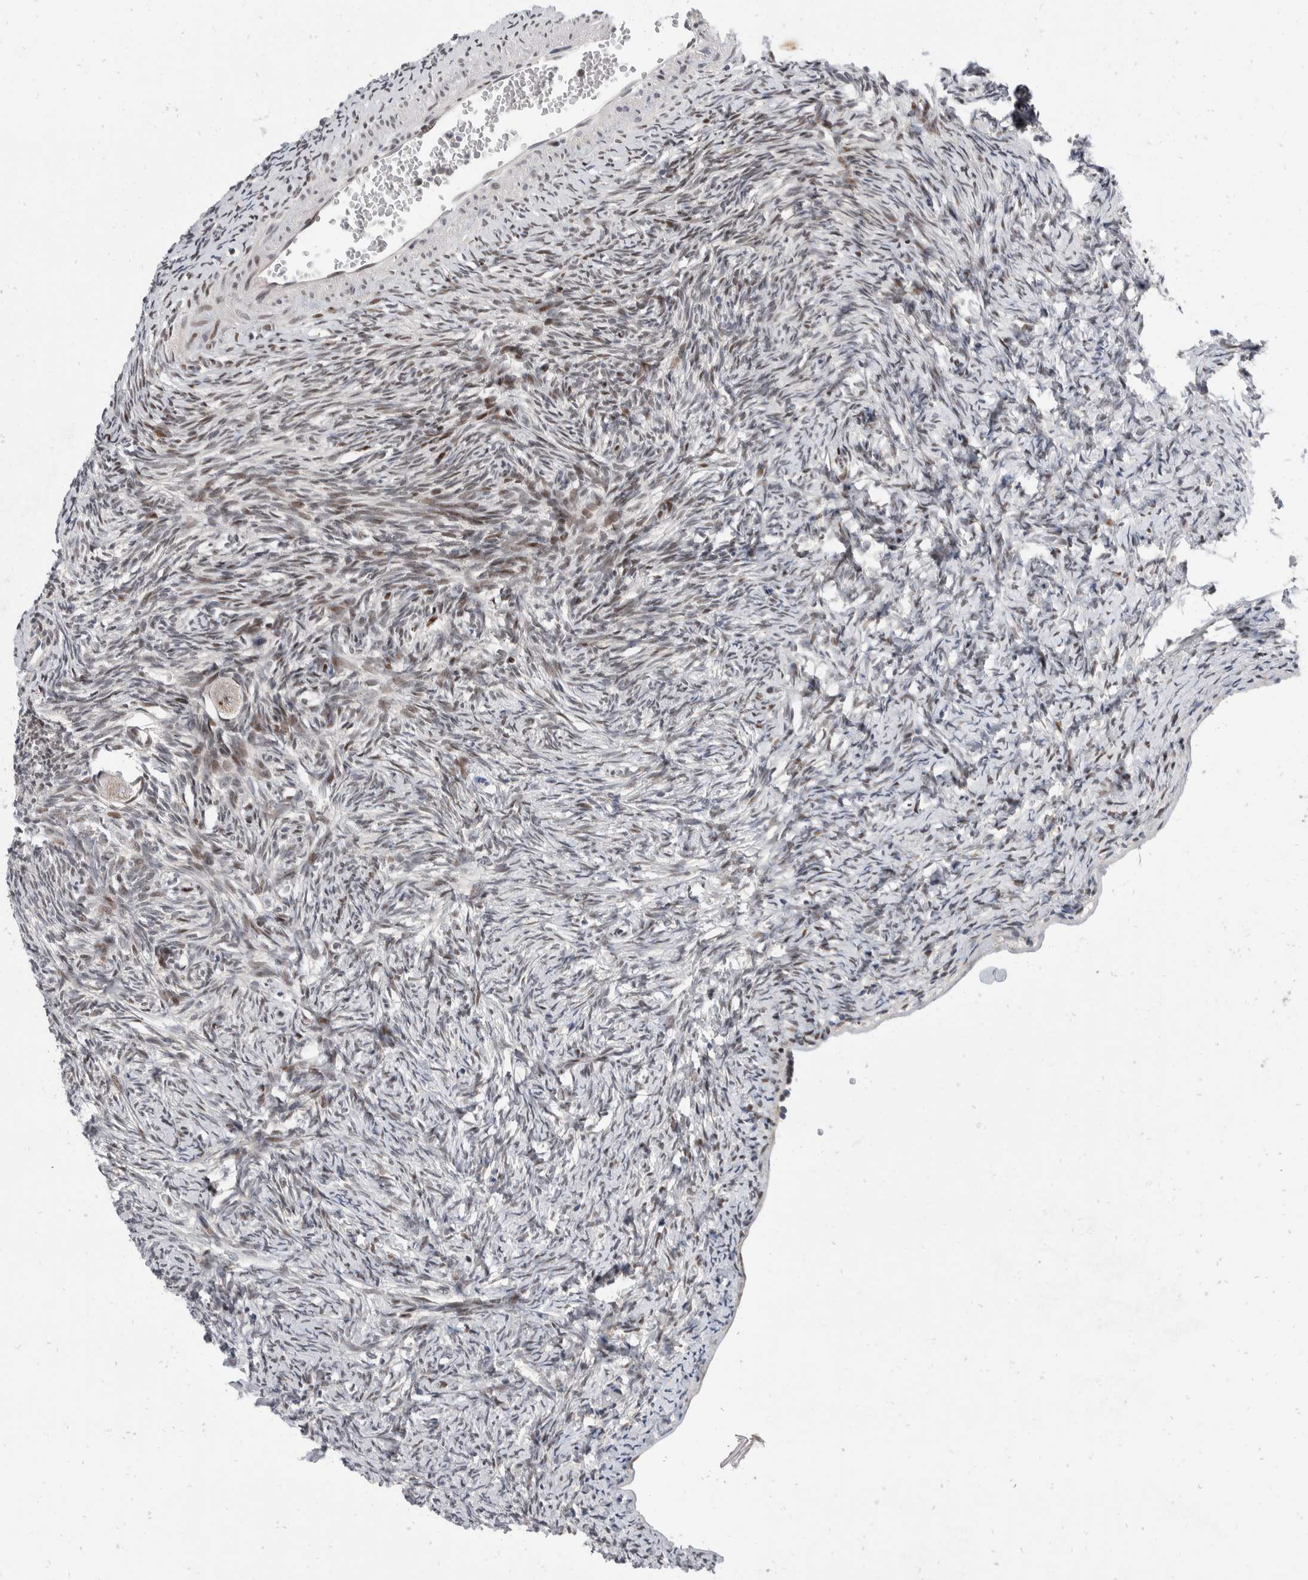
{"staining": {"intensity": "negative", "quantity": "none", "location": "none"}, "tissue": "ovary", "cell_type": "Follicle cells", "image_type": "normal", "snomed": [{"axis": "morphology", "description": "Normal tissue, NOS"}, {"axis": "topography", "description": "Ovary"}], "caption": "There is no significant expression in follicle cells of ovary. (IHC, brightfield microscopy, high magnification).", "gene": "ZNF703", "patient": {"sex": "female", "age": 34}}